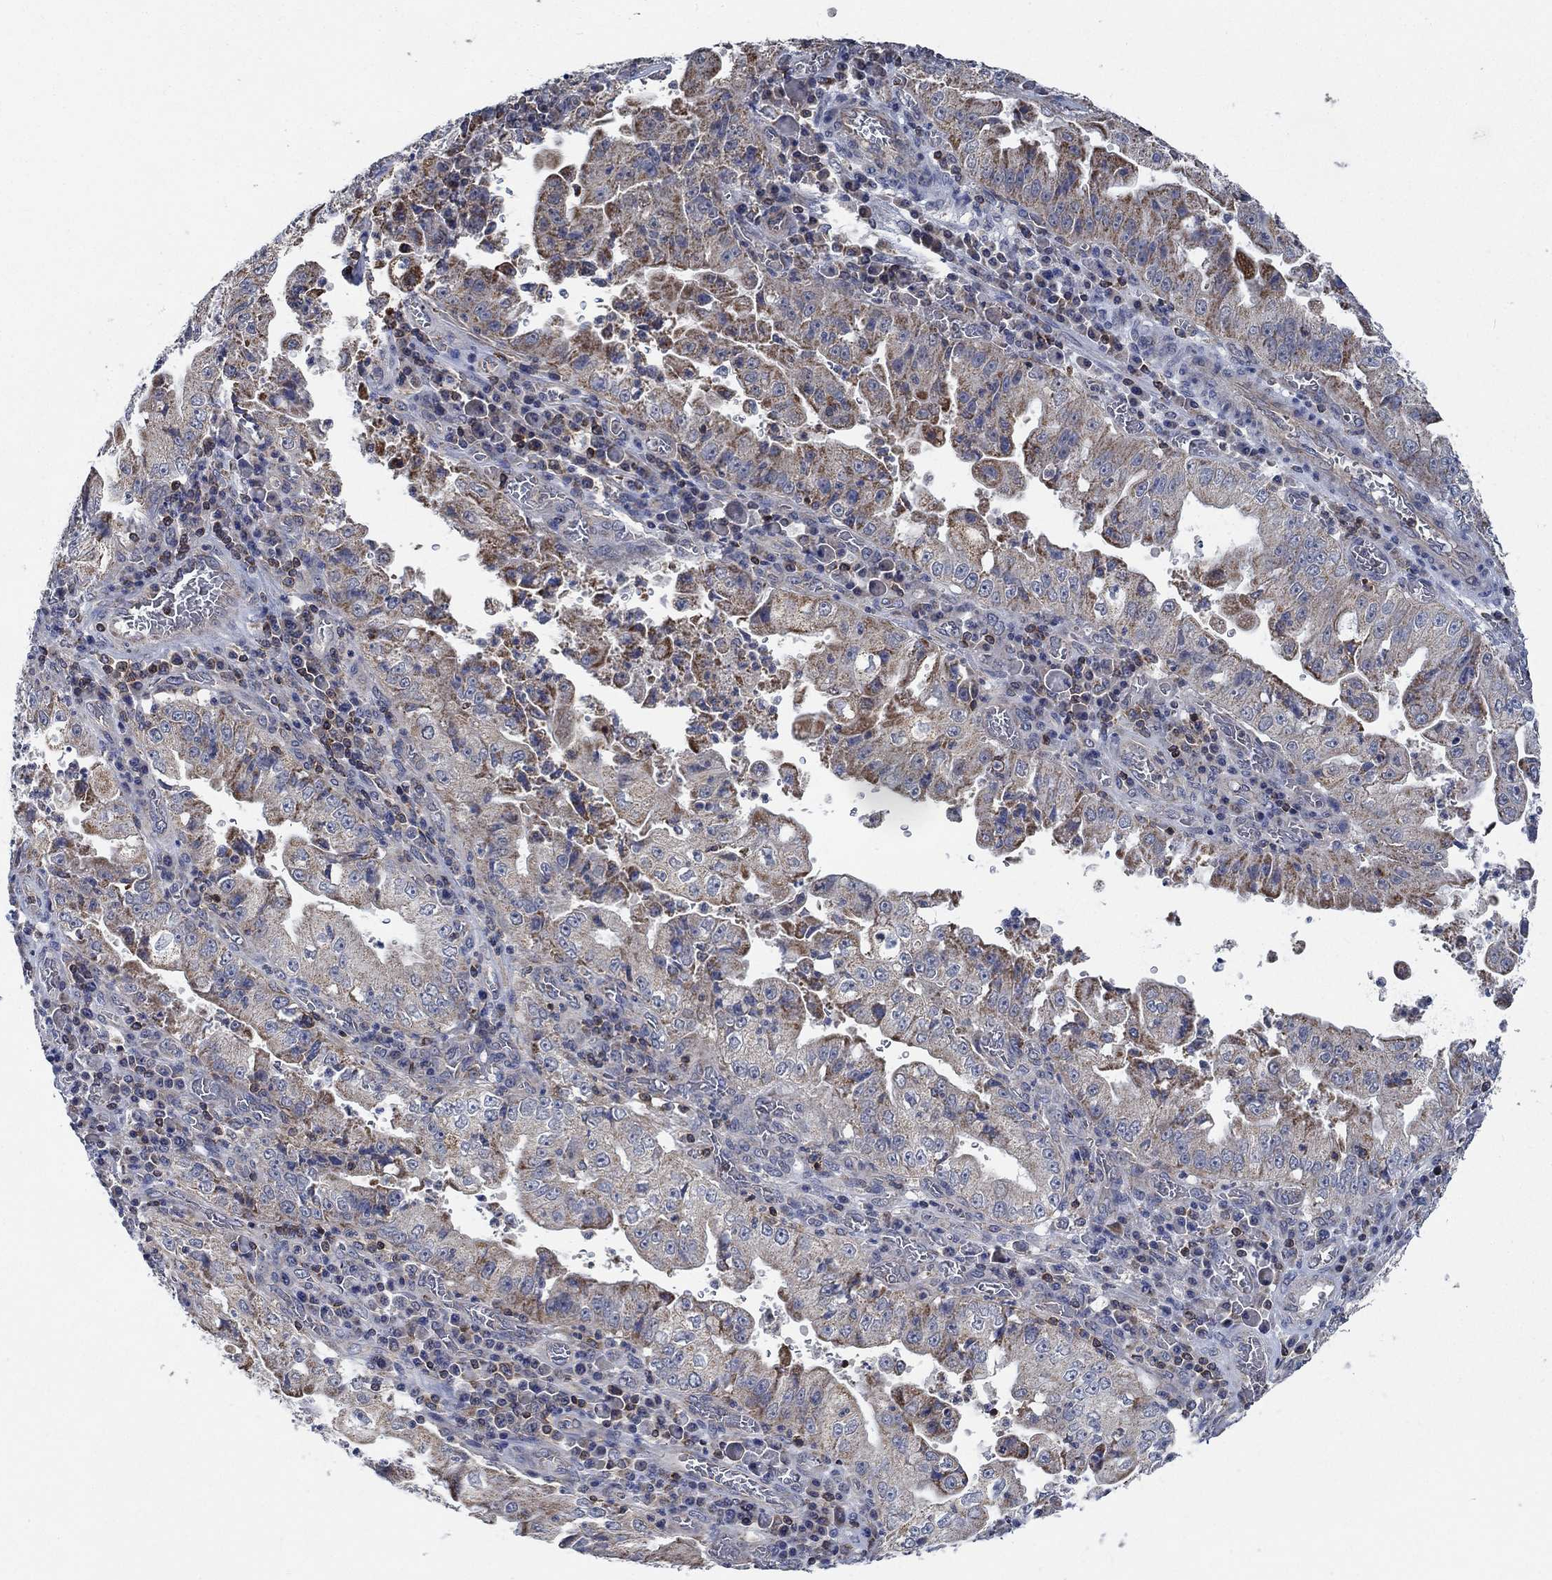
{"staining": {"intensity": "weak", "quantity": "25%-75%", "location": "cytoplasmic/membranous"}, "tissue": "stomach cancer", "cell_type": "Tumor cells", "image_type": "cancer", "snomed": [{"axis": "morphology", "description": "Adenocarcinoma, NOS"}, {"axis": "topography", "description": "Stomach"}], "caption": "A low amount of weak cytoplasmic/membranous staining is appreciated in about 25%-75% of tumor cells in adenocarcinoma (stomach) tissue. Immunohistochemistry (ihc) stains the protein of interest in brown and the nuclei are stained blue.", "gene": "STXBP6", "patient": {"sex": "male", "age": 76}}